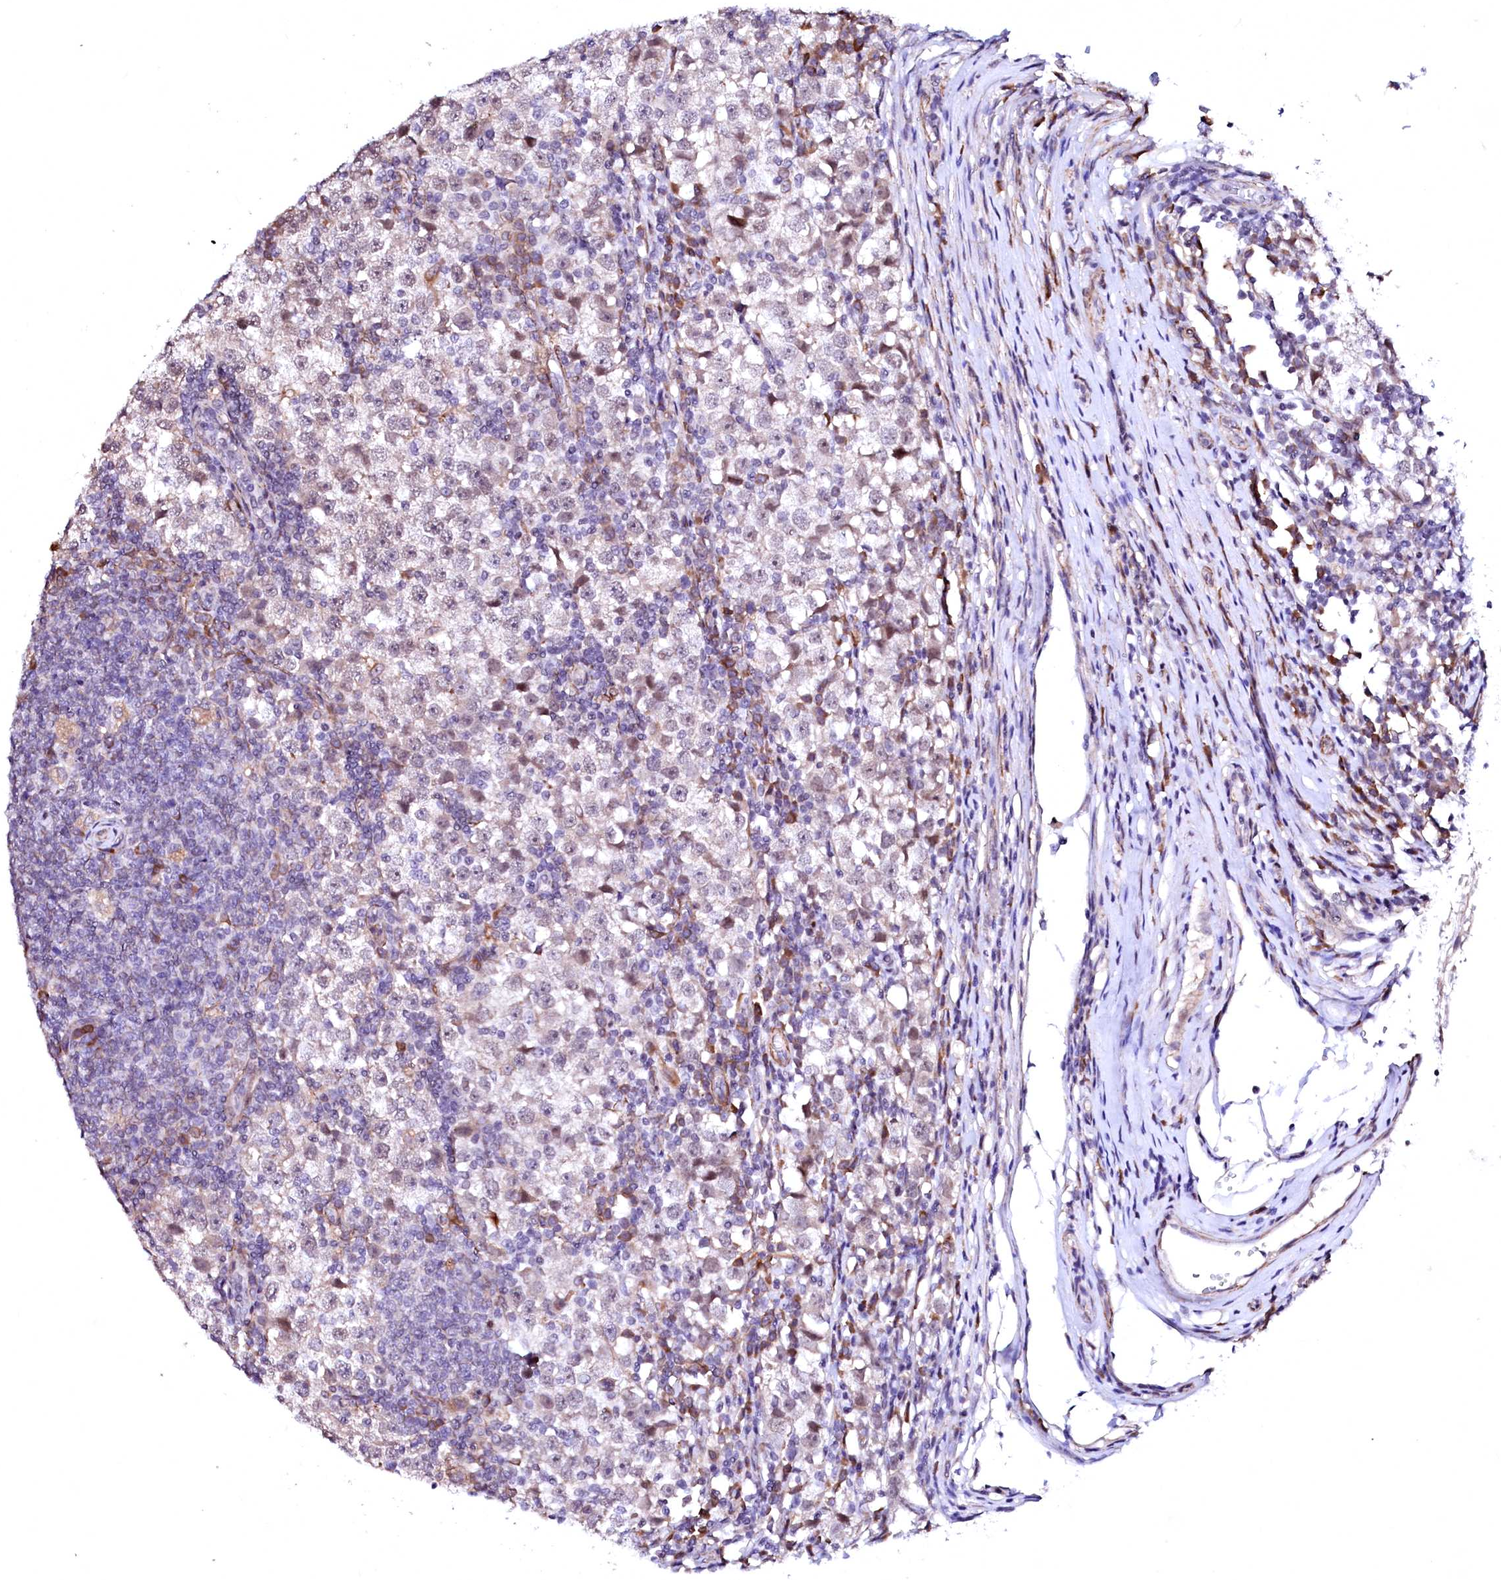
{"staining": {"intensity": "weak", "quantity": "25%-75%", "location": "nuclear"}, "tissue": "testis cancer", "cell_type": "Tumor cells", "image_type": "cancer", "snomed": [{"axis": "morphology", "description": "Seminoma, NOS"}, {"axis": "topography", "description": "Testis"}], "caption": "Immunohistochemistry (IHC) staining of seminoma (testis), which reveals low levels of weak nuclear expression in about 25%-75% of tumor cells indicating weak nuclear protein staining. The staining was performed using DAB (brown) for protein detection and nuclei were counterstained in hematoxylin (blue).", "gene": "GPR176", "patient": {"sex": "male", "age": 65}}